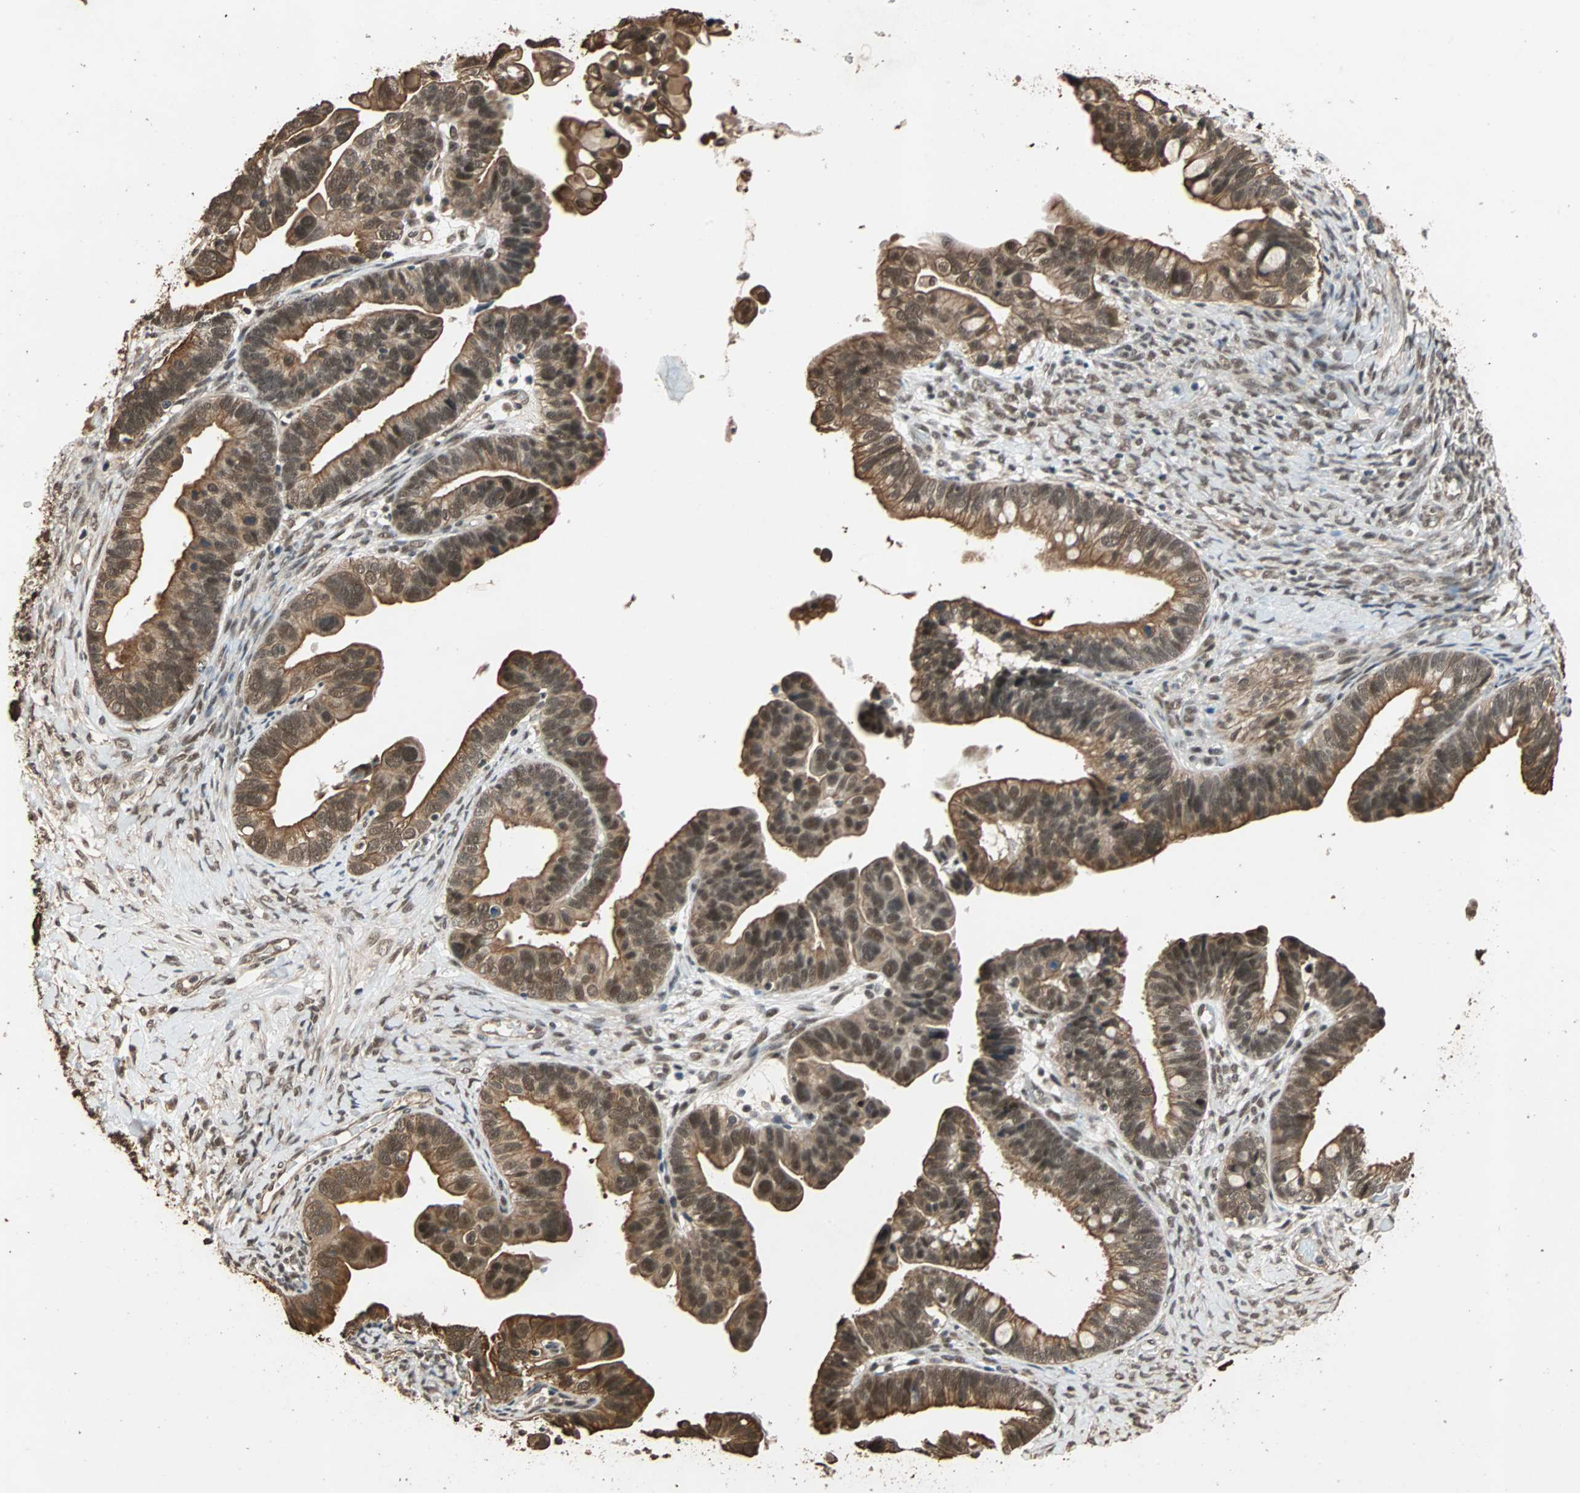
{"staining": {"intensity": "moderate", "quantity": ">75%", "location": "cytoplasmic/membranous,nuclear"}, "tissue": "ovarian cancer", "cell_type": "Tumor cells", "image_type": "cancer", "snomed": [{"axis": "morphology", "description": "Cystadenocarcinoma, serous, NOS"}, {"axis": "topography", "description": "Ovary"}], "caption": "Human serous cystadenocarcinoma (ovarian) stained for a protein (brown) demonstrates moderate cytoplasmic/membranous and nuclear positive expression in approximately >75% of tumor cells.", "gene": "CDC5L", "patient": {"sex": "female", "age": 56}}